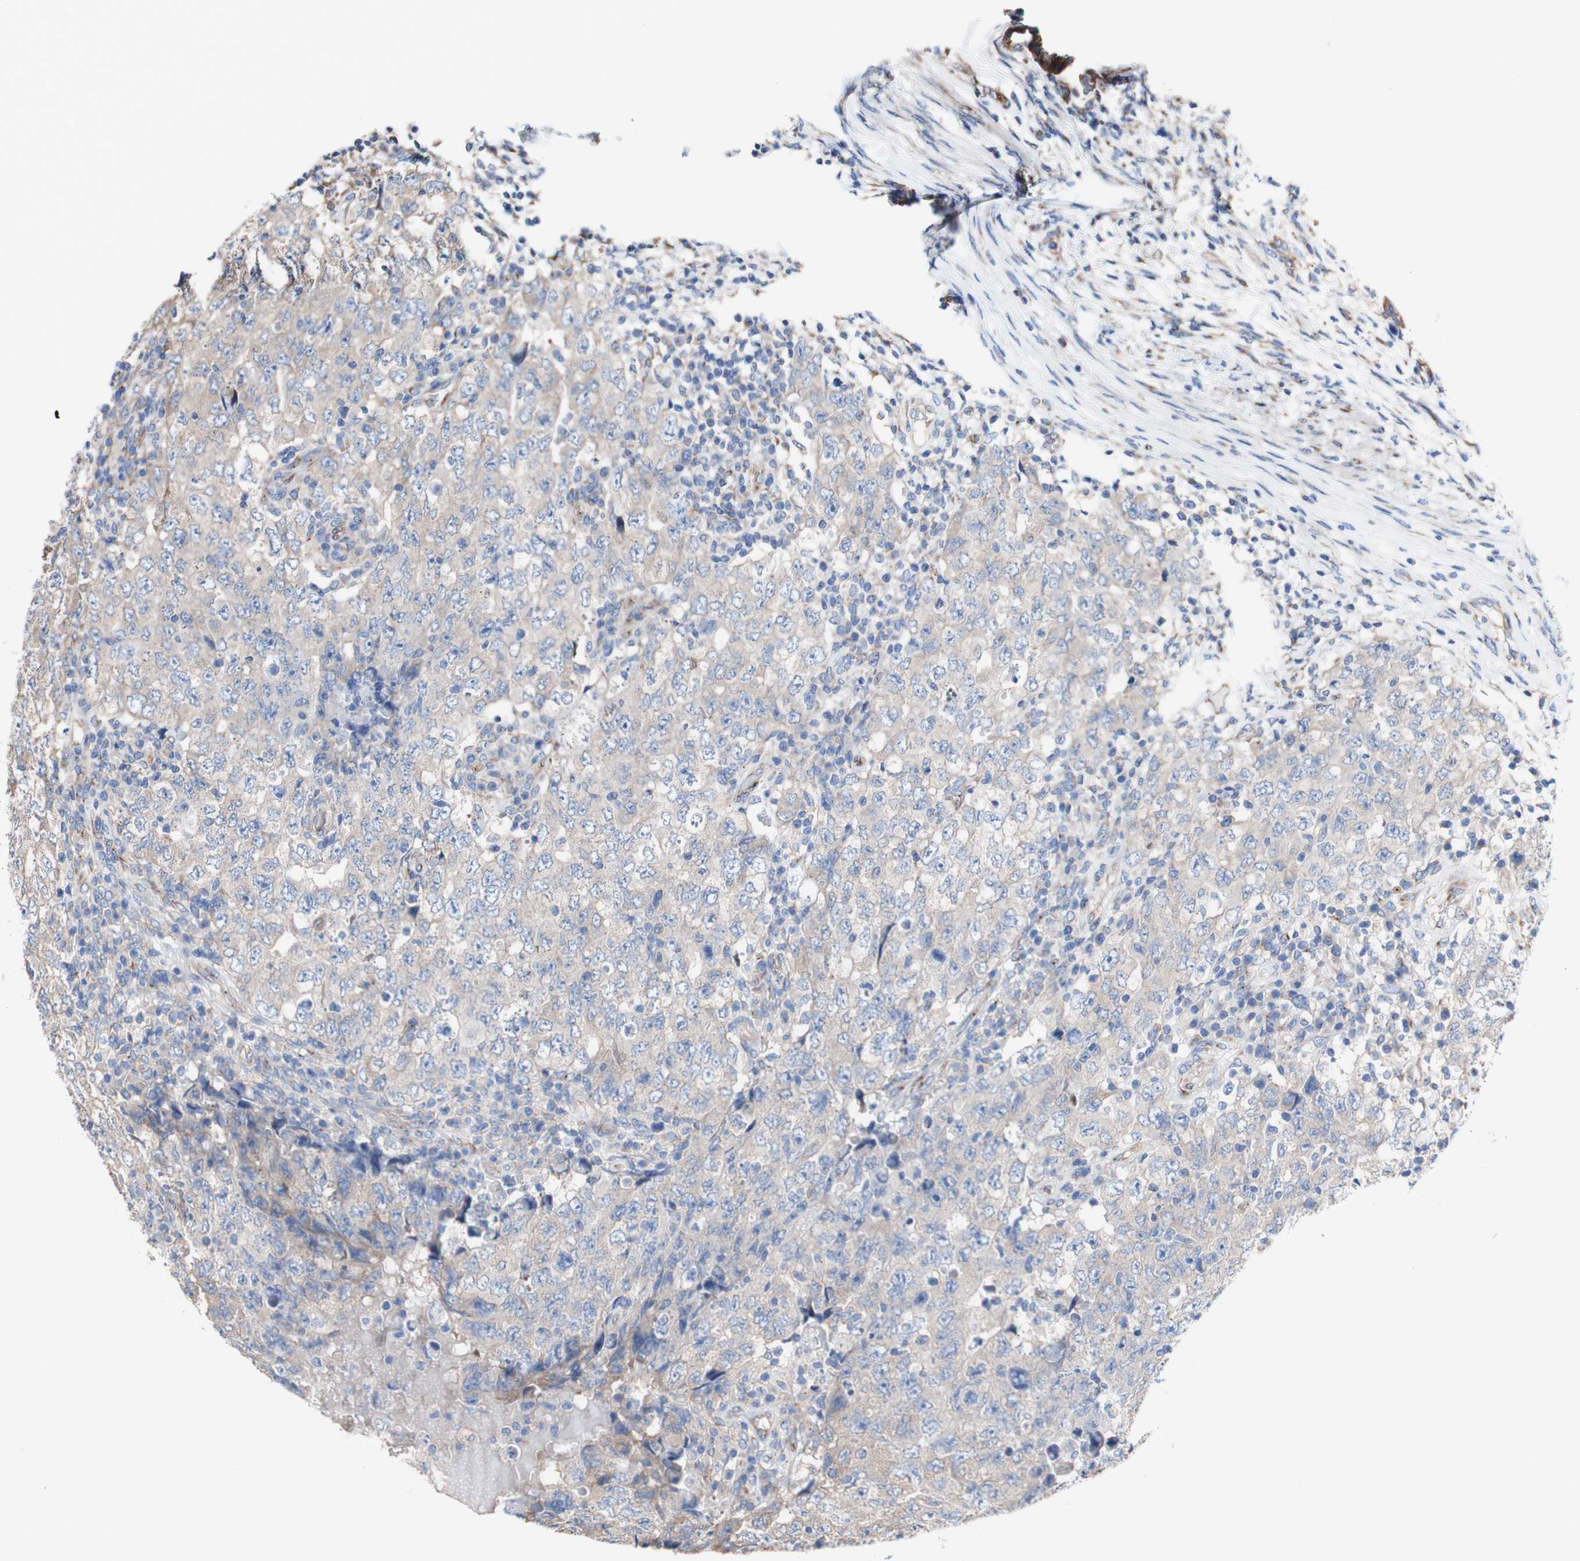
{"staining": {"intensity": "weak", "quantity": ">75%", "location": "cytoplasmic/membranous"}, "tissue": "testis cancer", "cell_type": "Tumor cells", "image_type": "cancer", "snomed": [{"axis": "morphology", "description": "Carcinoma, Embryonal, NOS"}, {"axis": "topography", "description": "Testis"}], "caption": "Weak cytoplasmic/membranous expression for a protein is identified in about >75% of tumor cells of testis embryonal carcinoma using immunohistochemistry.", "gene": "LRIG3", "patient": {"sex": "male", "age": 26}}